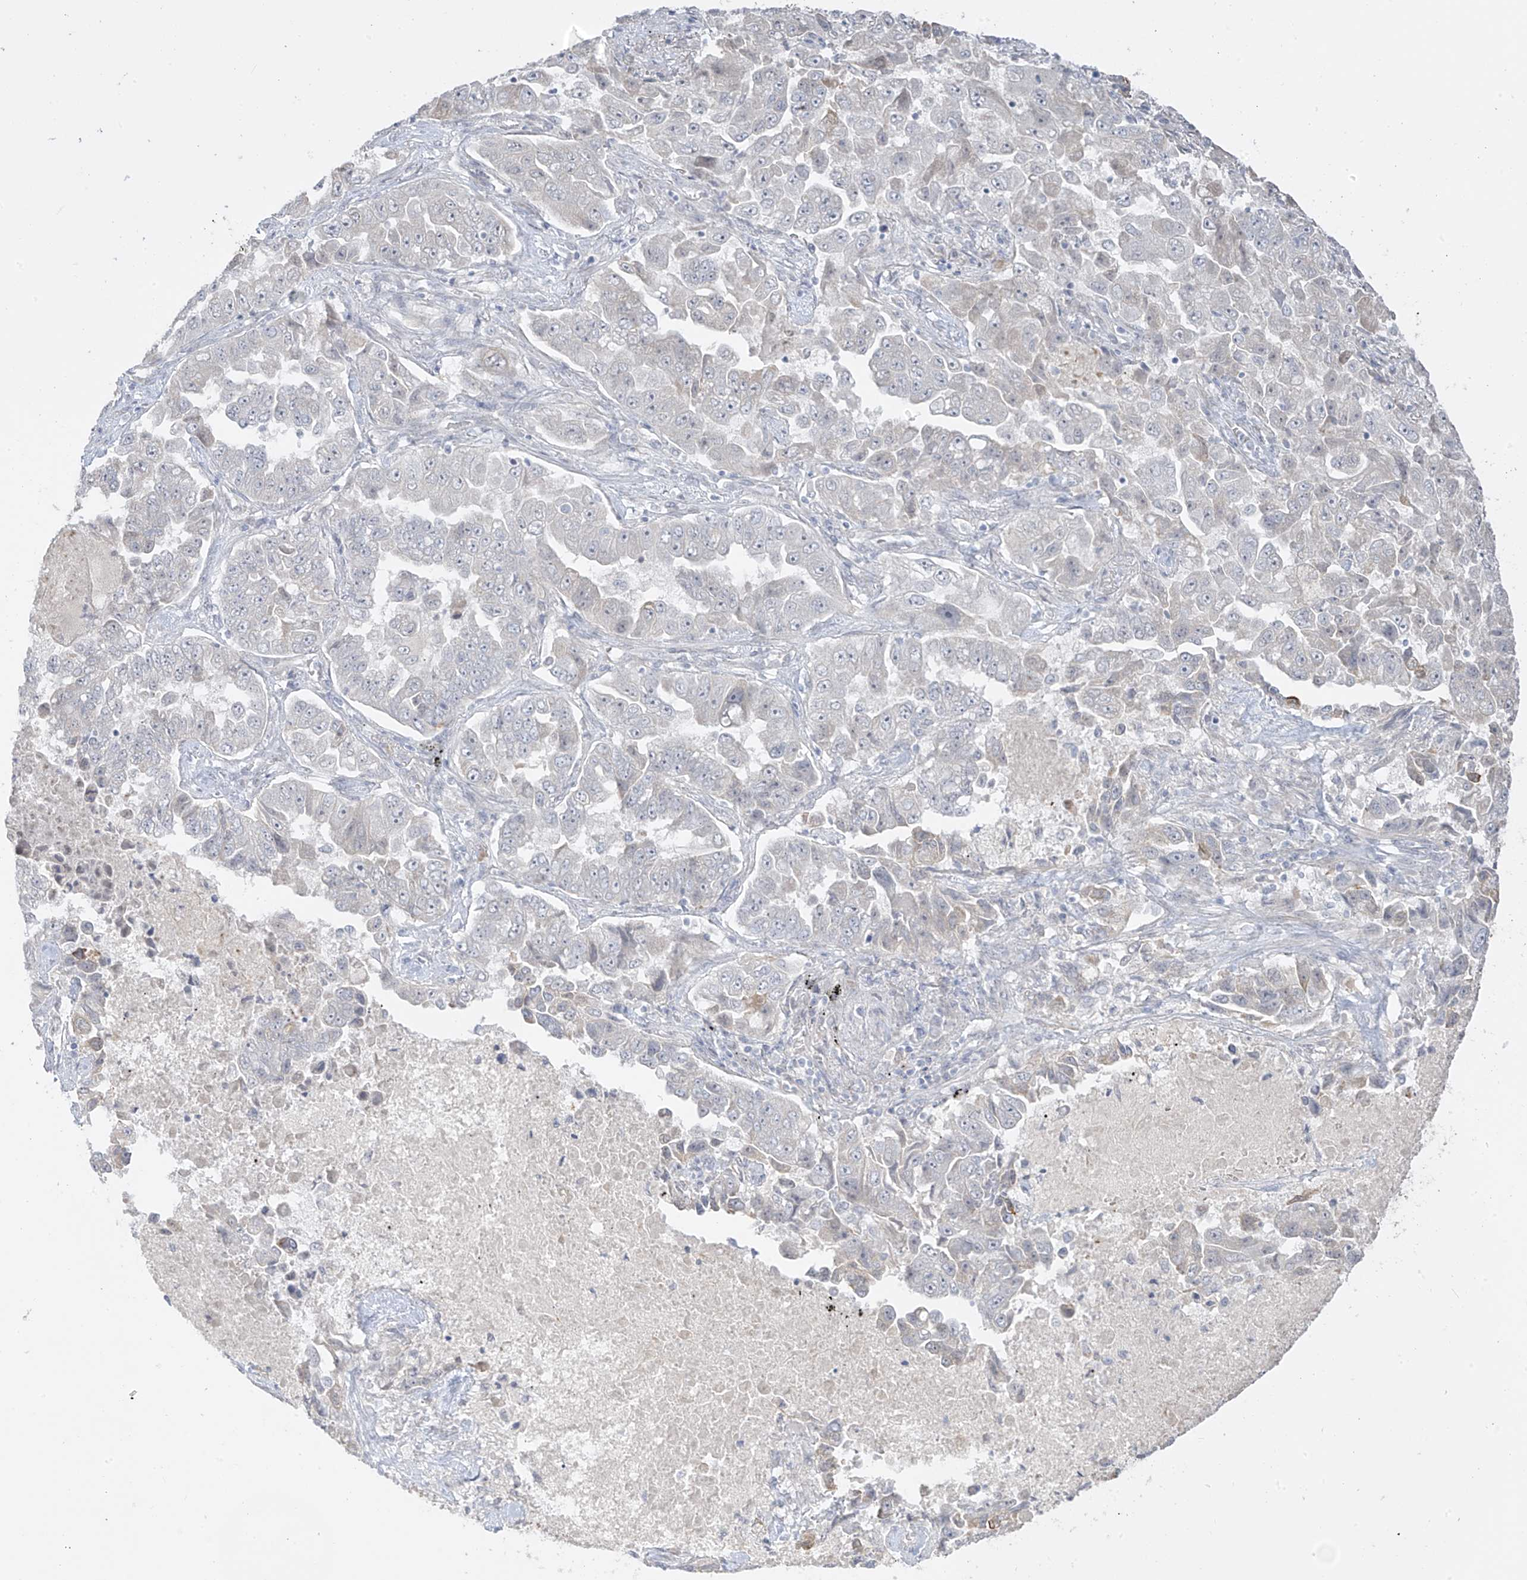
{"staining": {"intensity": "negative", "quantity": "none", "location": "none"}, "tissue": "lung cancer", "cell_type": "Tumor cells", "image_type": "cancer", "snomed": [{"axis": "morphology", "description": "Adenocarcinoma, NOS"}, {"axis": "topography", "description": "Lung"}], "caption": "An immunohistochemistry (IHC) image of lung cancer is shown. There is no staining in tumor cells of lung cancer.", "gene": "DCDC2", "patient": {"sex": "female", "age": 51}}